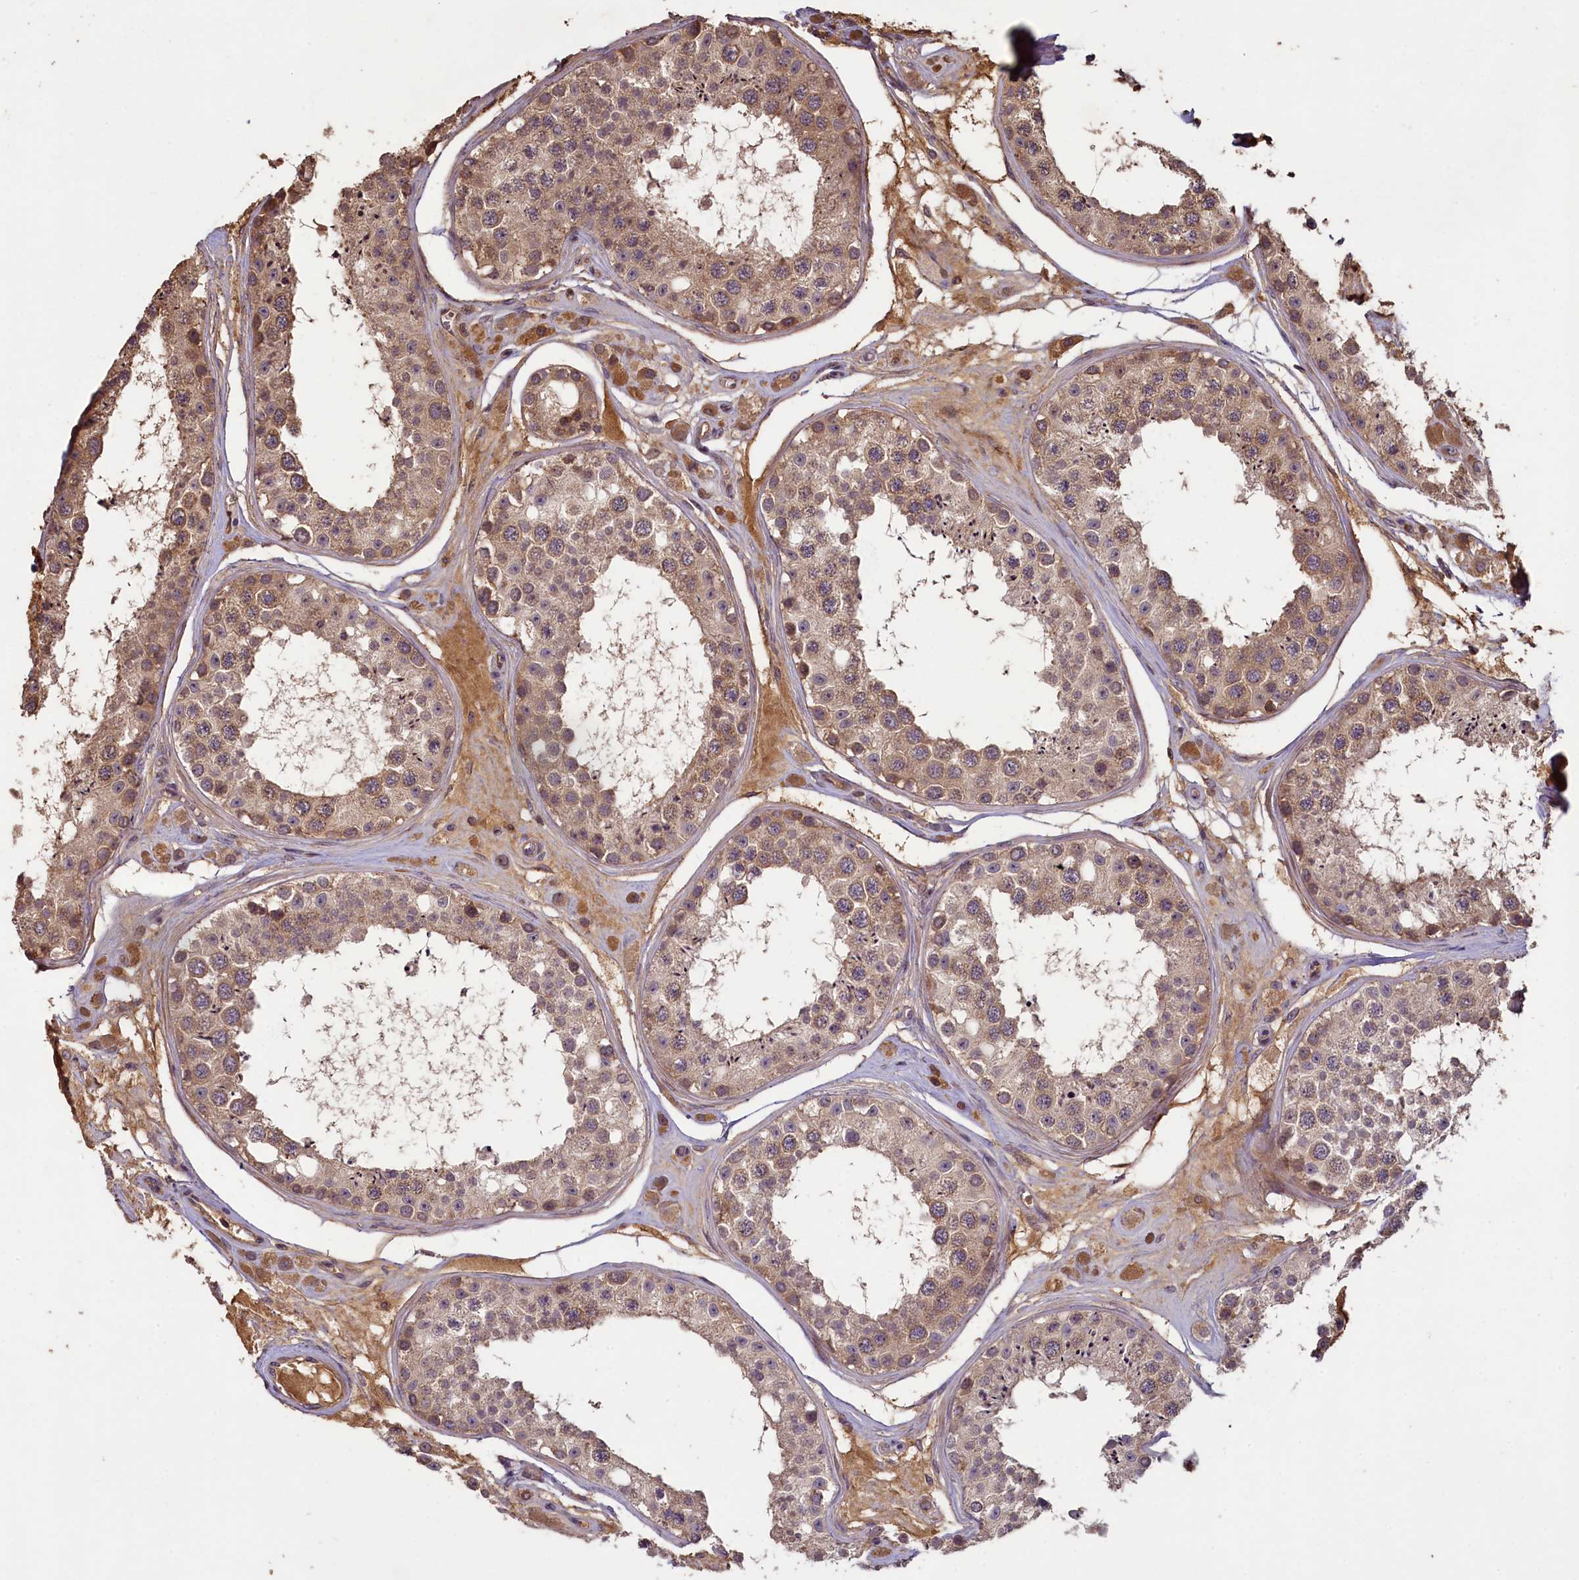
{"staining": {"intensity": "moderate", "quantity": ">75%", "location": "cytoplasmic/membranous"}, "tissue": "testis", "cell_type": "Cells in seminiferous ducts", "image_type": "normal", "snomed": [{"axis": "morphology", "description": "Normal tissue, NOS"}, {"axis": "topography", "description": "Testis"}], "caption": "An immunohistochemistry (IHC) photomicrograph of unremarkable tissue is shown. Protein staining in brown highlights moderate cytoplasmic/membranous positivity in testis within cells in seminiferous ducts. (DAB (3,3'-diaminobenzidine) IHC with brightfield microscopy, high magnification).", "gene": "NUDT6", "patient": {"sex": "male", "age": 25}}